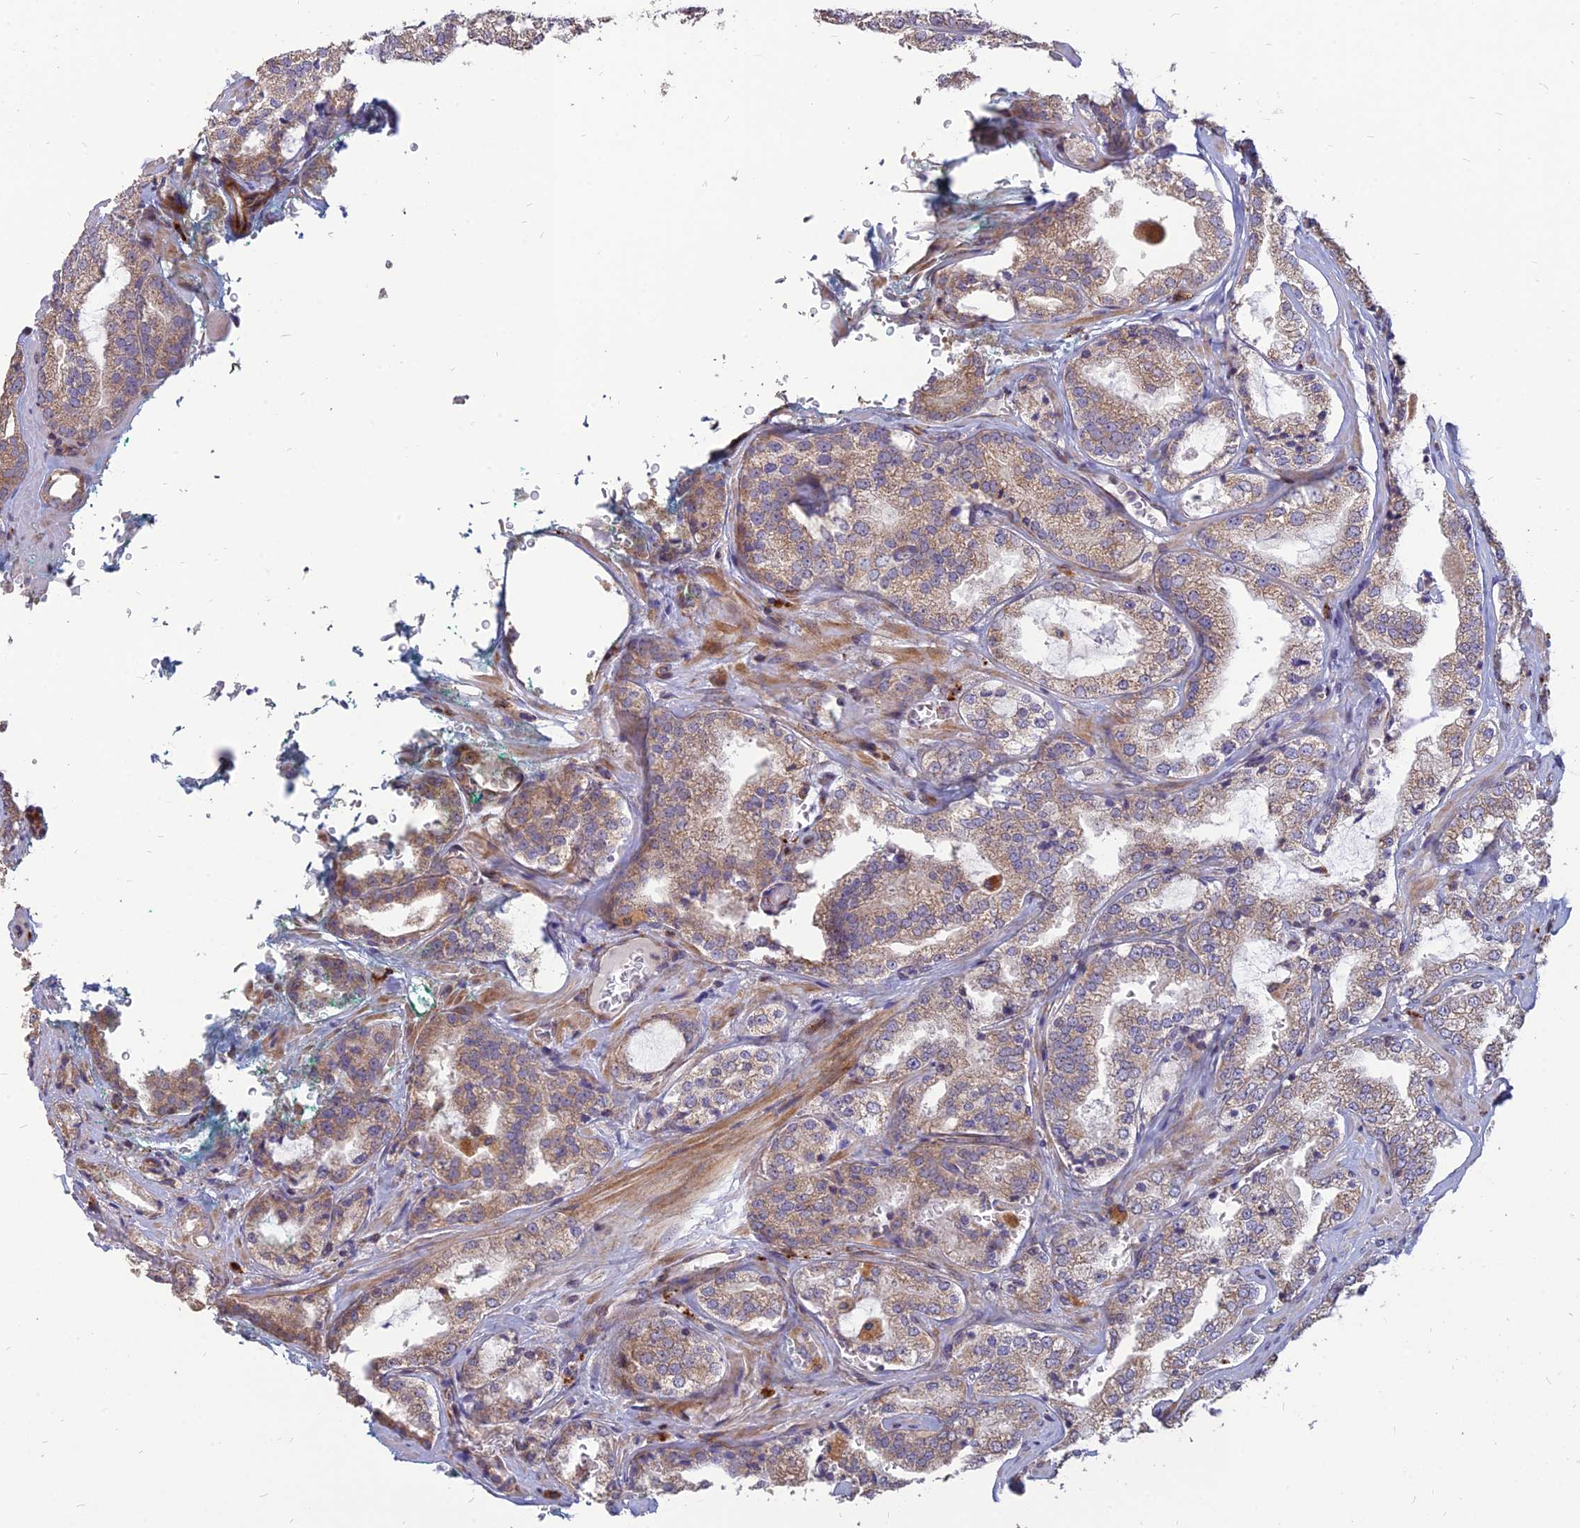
{"staining": {"intensity": "moderate", "quantity": ">75%", "location": "cytoplasmic/membranous"}, "tissue": "prostate cancer", "cell_type": "Tumor cells", "image_type": "cancer", "snomed": [{"axis": "morphology", "description": "Adenocarcinoma, High grade"}, {"axis": "topography", "description": "Prostate"}], "caption": "Tumor cells demonstrate medium levels of moderate cytoplasmic/membranous expression in approximately >75% of cells in prostate cancer.", "gene": "ST3GAL6", "patient": {"sex": "male", "age": 64}}